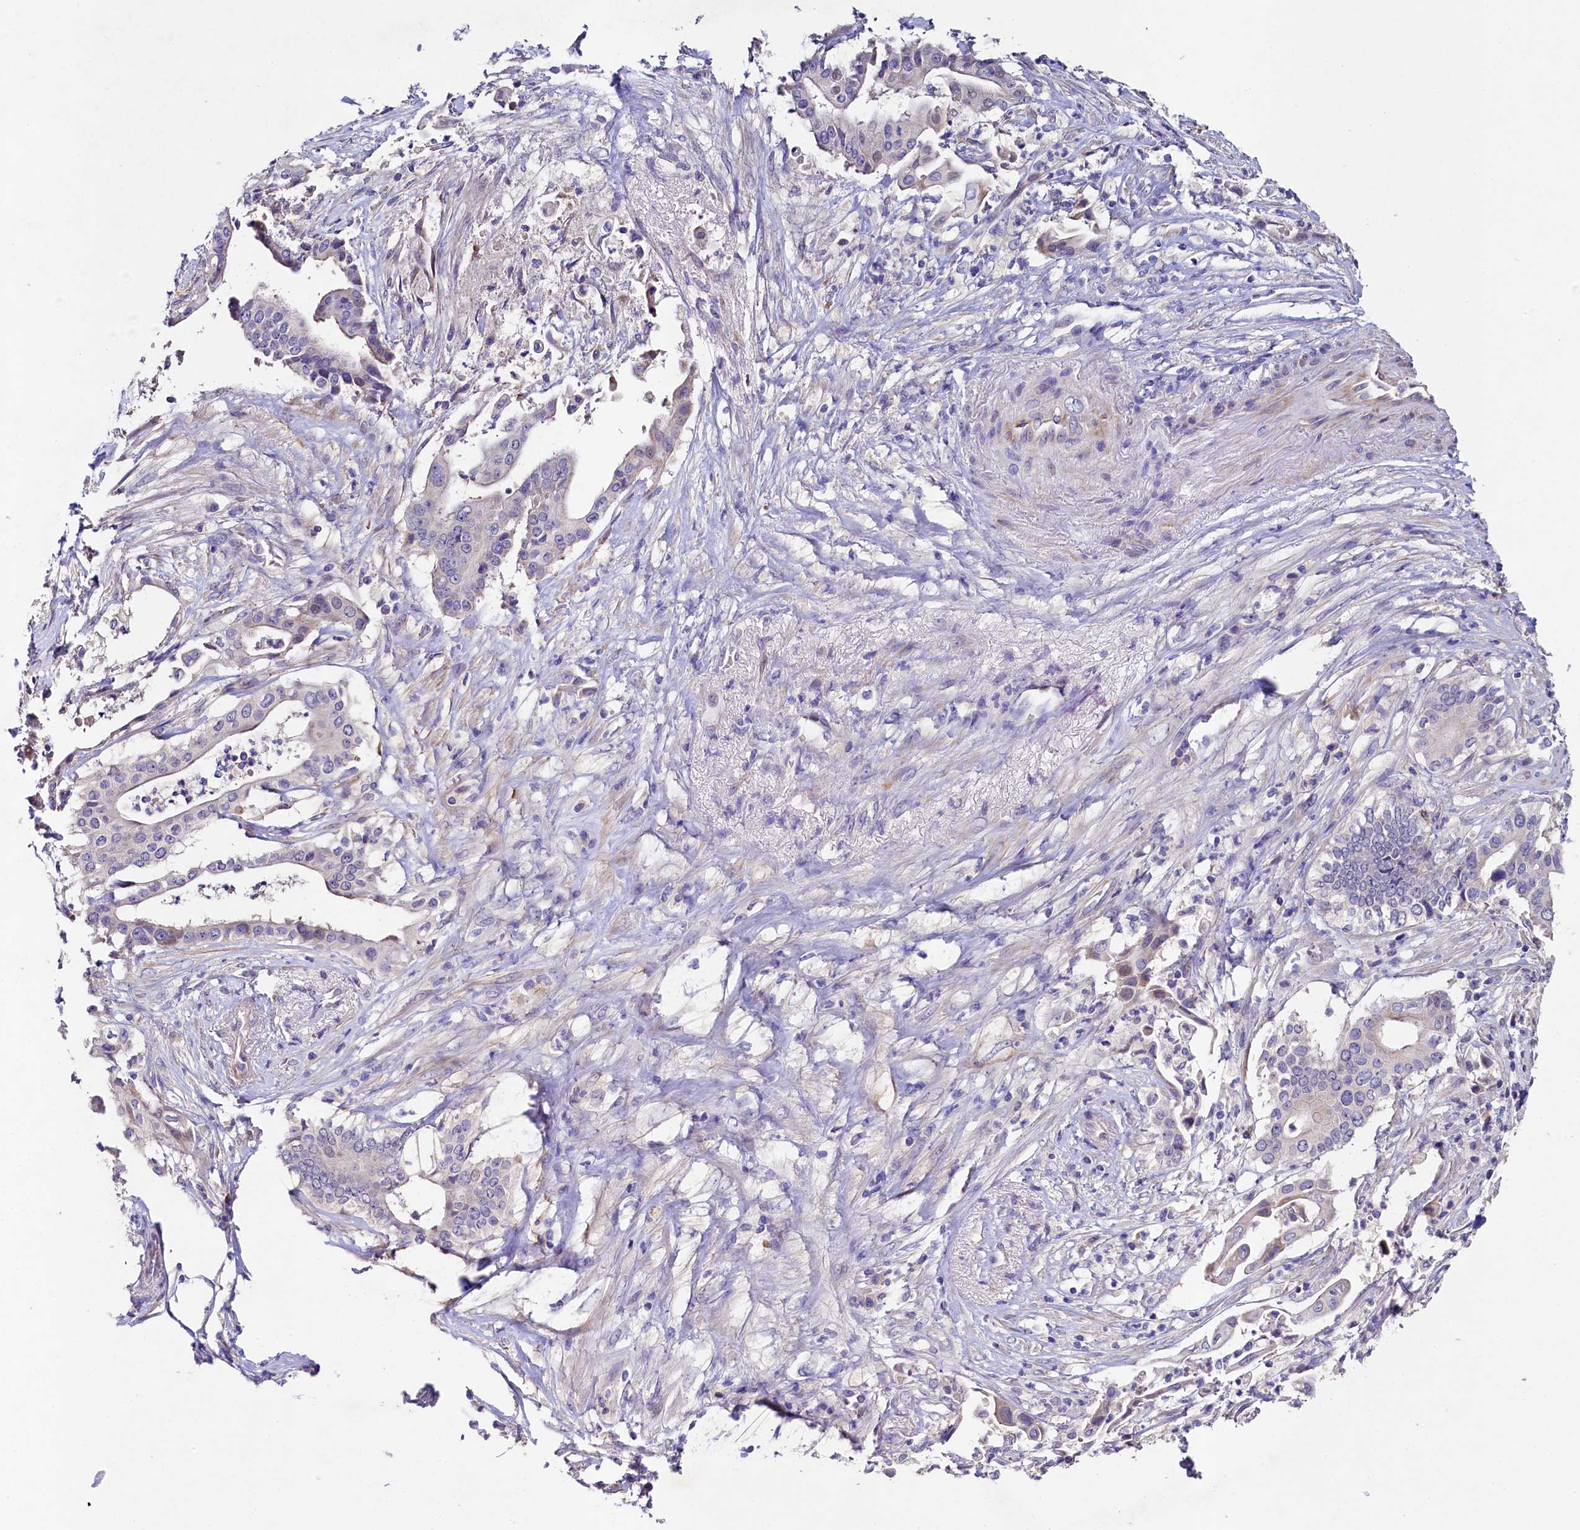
{"staining": {"intensity": "moderate", "quantity": "<25%", "location": "cytoplasmic/membranous"}, "tissue": "pancreatic cancer", "cell_type": "Tumor cells", "image_type": "cancer", "snomed": [{"axis": "morphology", "description": "Adenocarcinoma, NOS"}, {"axis": "topography", "description": "Pancreas"}], "caption": "High-magnification brightfield microscopy of pancreatic cancer stained with DAB (3,3'-diaminobenzidine) (brown) and counterstained with hematoxylin (blue). tumor cells exhibit moderate cytoplasmic/membranous staining is appreciated in about<25% of cells.", "gene": "FXYD6", "patient": {"sex": "female", "age": 77}}